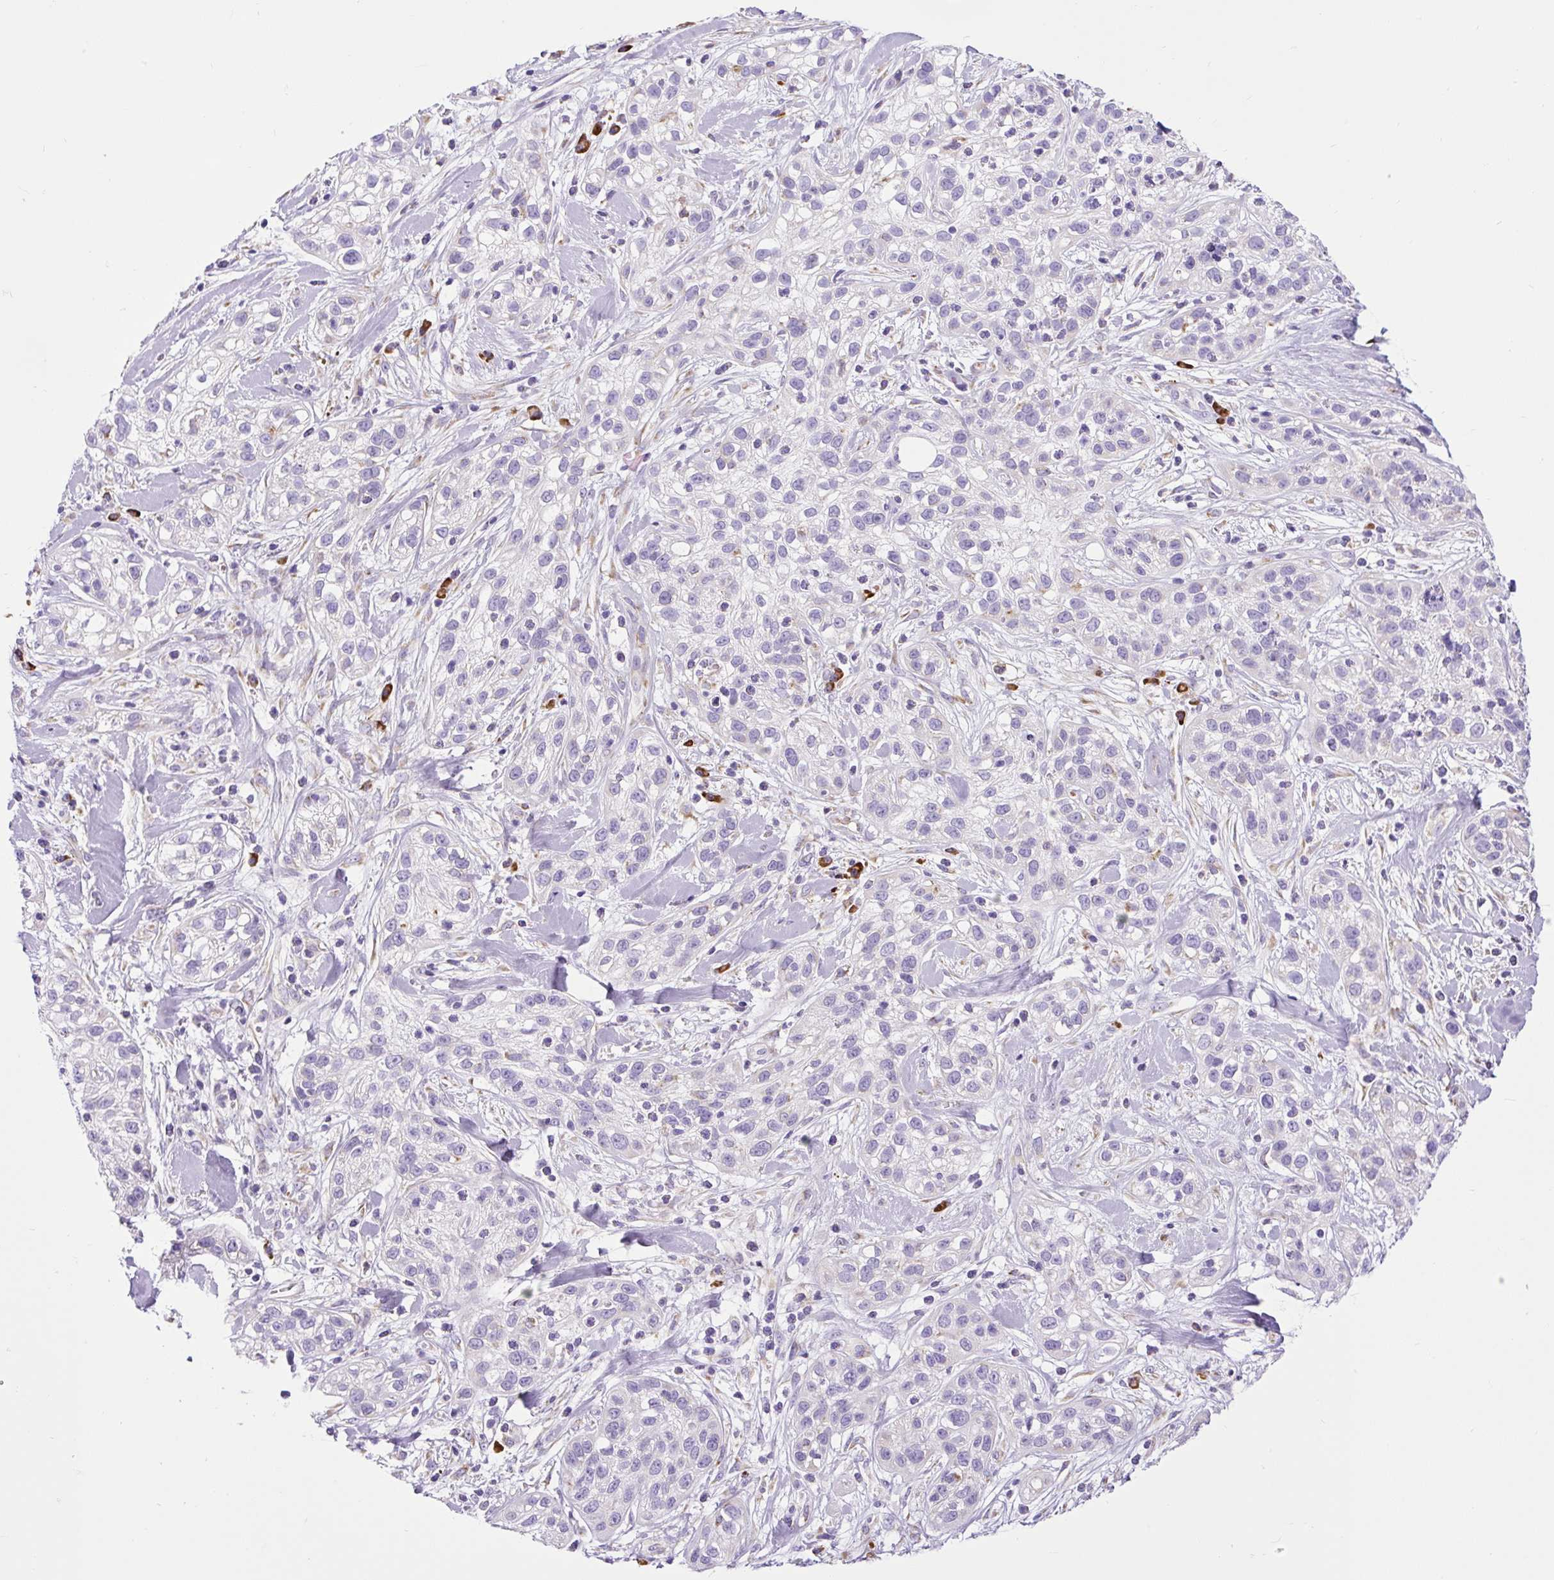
{"staining": {"intensity": "negative", "quantity": "none", "location": "none"}, "tissue": "skin cancer", "cell_type": "Tumor cells", "image_type": "cancer", "snomed": [{"axis": "morphology", "description": "Squamous cell carcinoma, NOS"}, {"axis": "topography", "description": "Skin"}], "caption": "A photomicrograph of skin squamous cell carcinoma stained for a protein reveals no brown staining in tumor cells. (DAB immunohistochemistry (IHC) with hematoxylin counter stain).", "gene": "DDOST", "patient": {"sex": "male", "age": 82}}